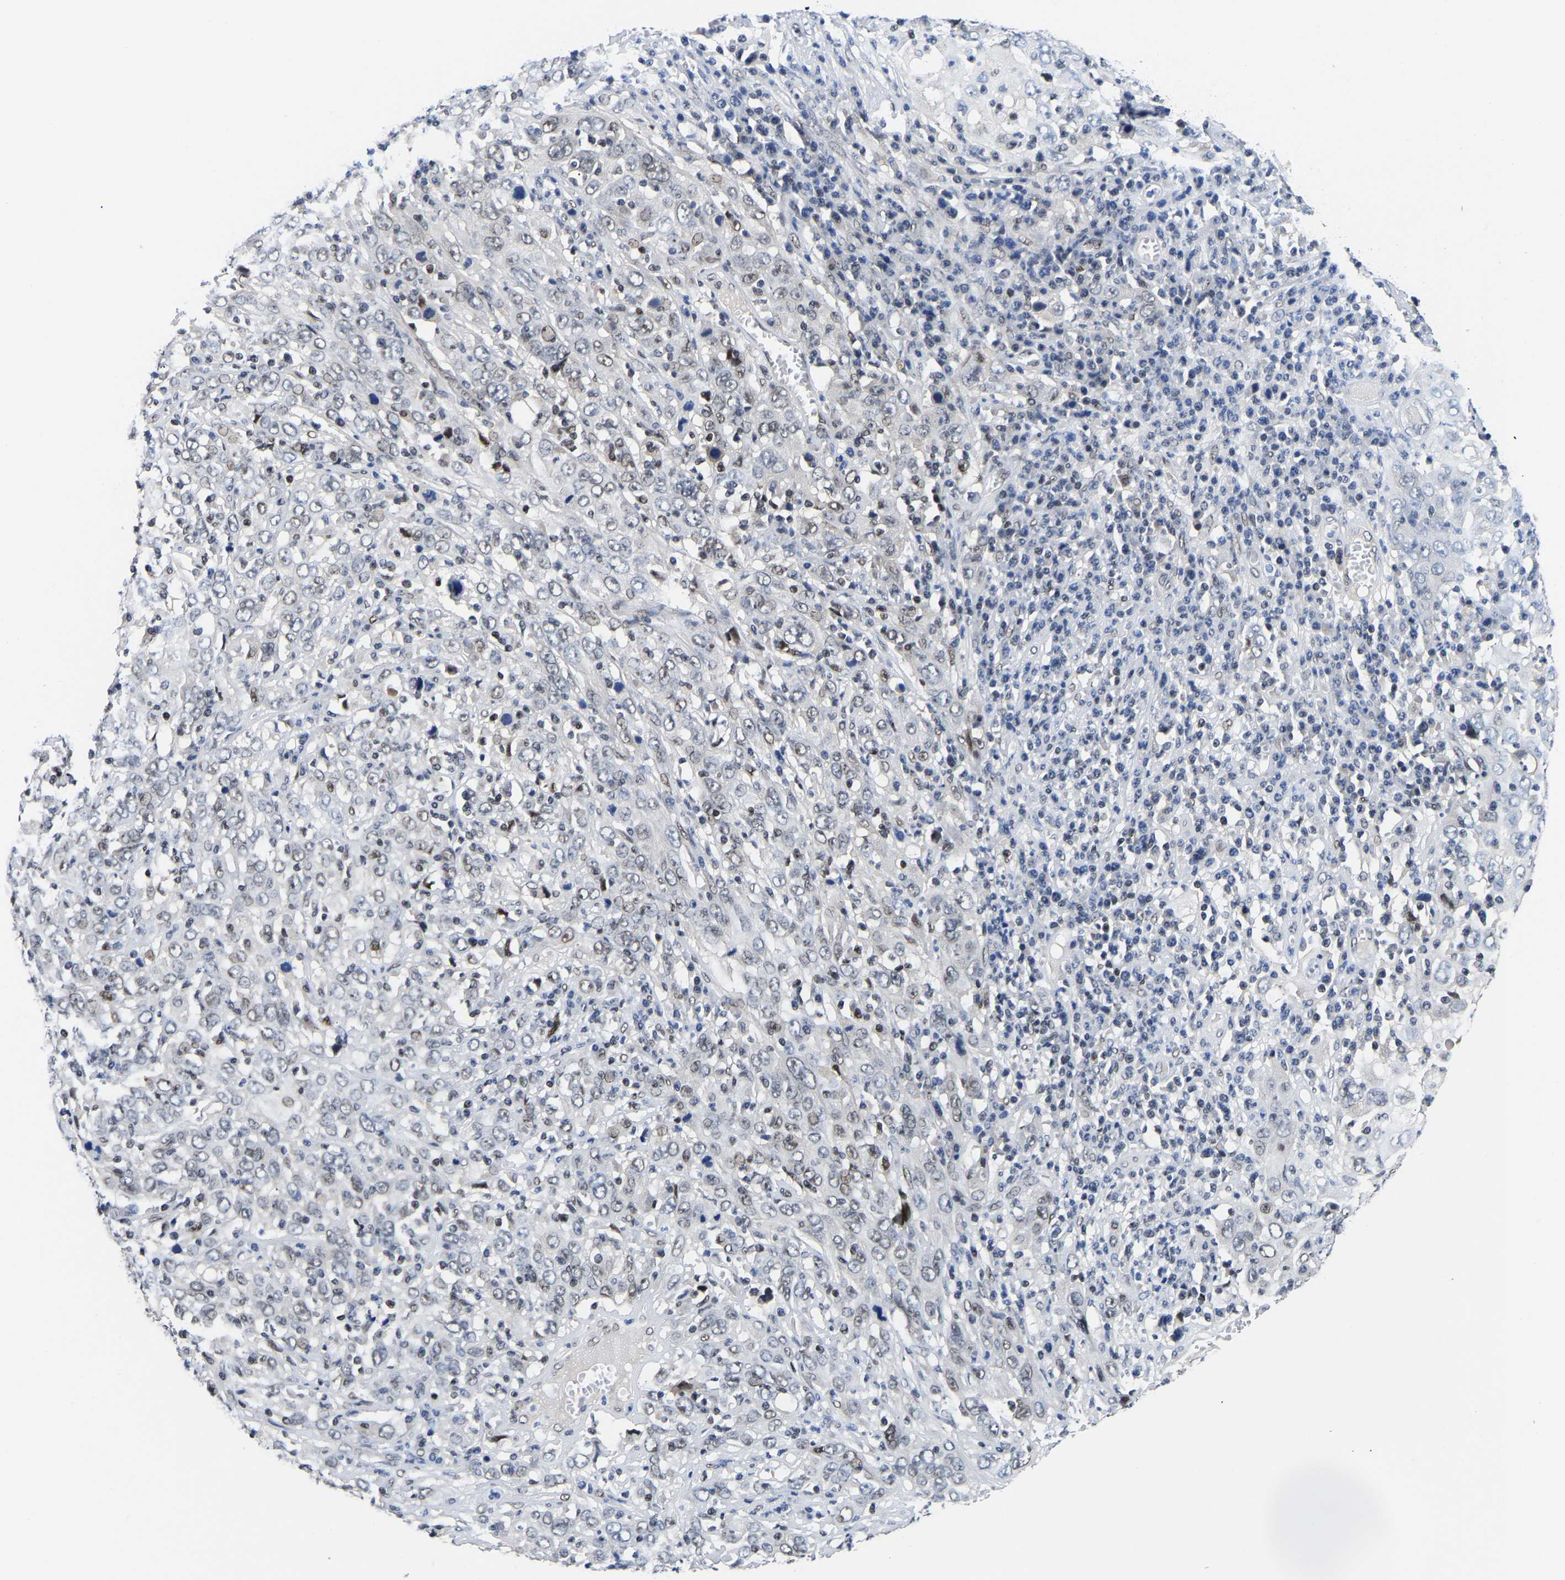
{"staining": {"intensity": "weak", "quantity": "<25%", "location": "nuclear"}, "tissue": "cervical cancer", "cell_type": "Tumor cells", "image_type": "cancer", "snomed": [{"axis": "morphology", "description": "Squamous cell carcinoma, NOS"}, {"axis": "topography", "description": "Cervix"}], "caption": "IHC of human cervical squamous cell carcinoma shows no staining in tumor cells.", "gene": "PTRHD1", "patient": {"sex": "female", "age": 46}}